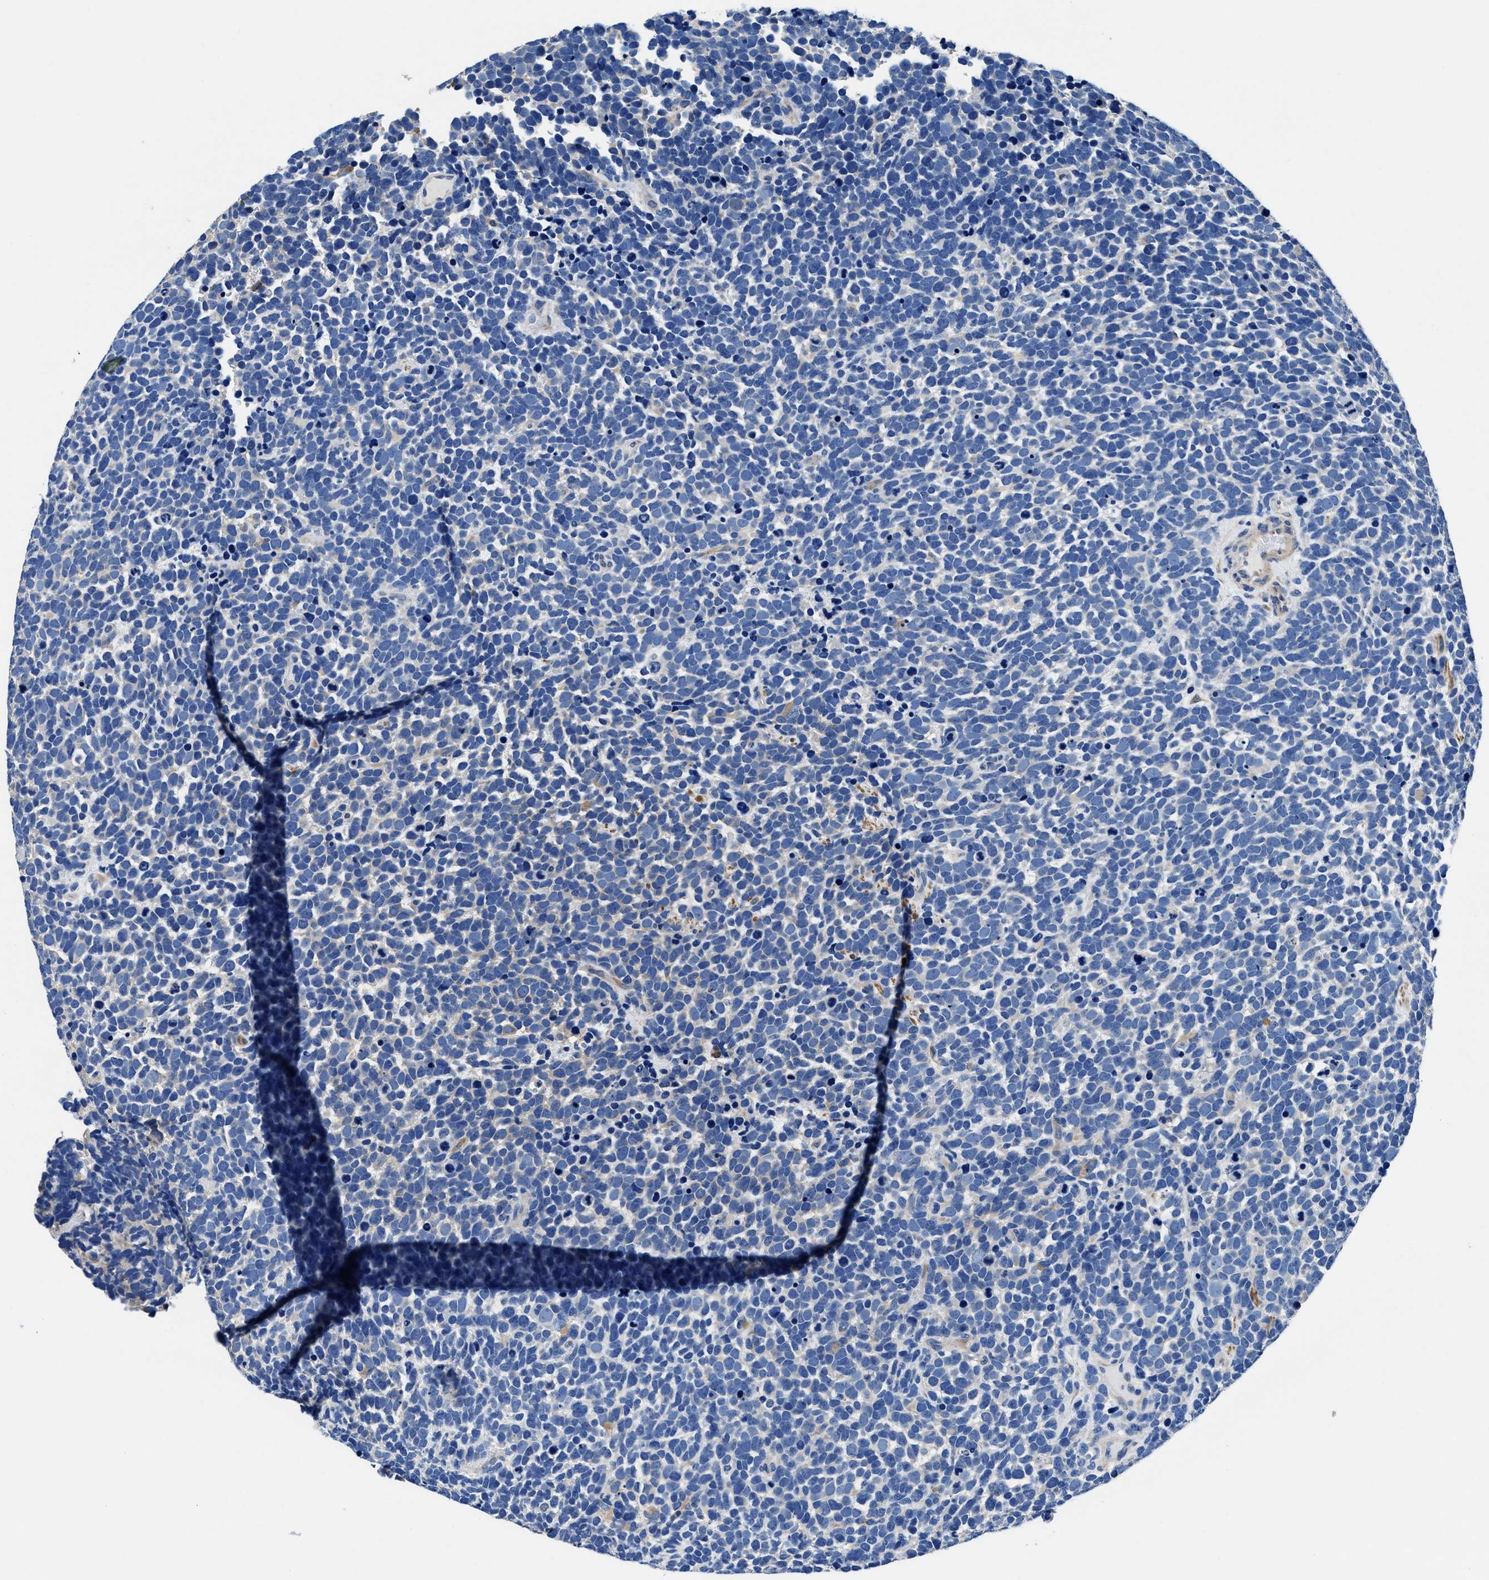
{"staining": {"intensity": "negative", "quantity": "none", "location": "none"}, "tissue": "urothelial cancer", "cell_type": "Tumor cells", "image_type": "cancer", "snomed": [{"axis": "morphology", "description": "Urothelial carcinoma, High grade"}, {"axis": "topography", "description": "Urinary bladder"}], "caption": "DAB (3,3'-diaminobenzidine) immunohistochemical staining of human urothelial carcinoma (high-grade) shows no significant staining in tumor cells. (DAB (3,3'-diaminobenzidine) immunohistochemistry (IHC), high magnification).", "gene": "NEU1", "patient": {"sex": "female", "age": 82}}